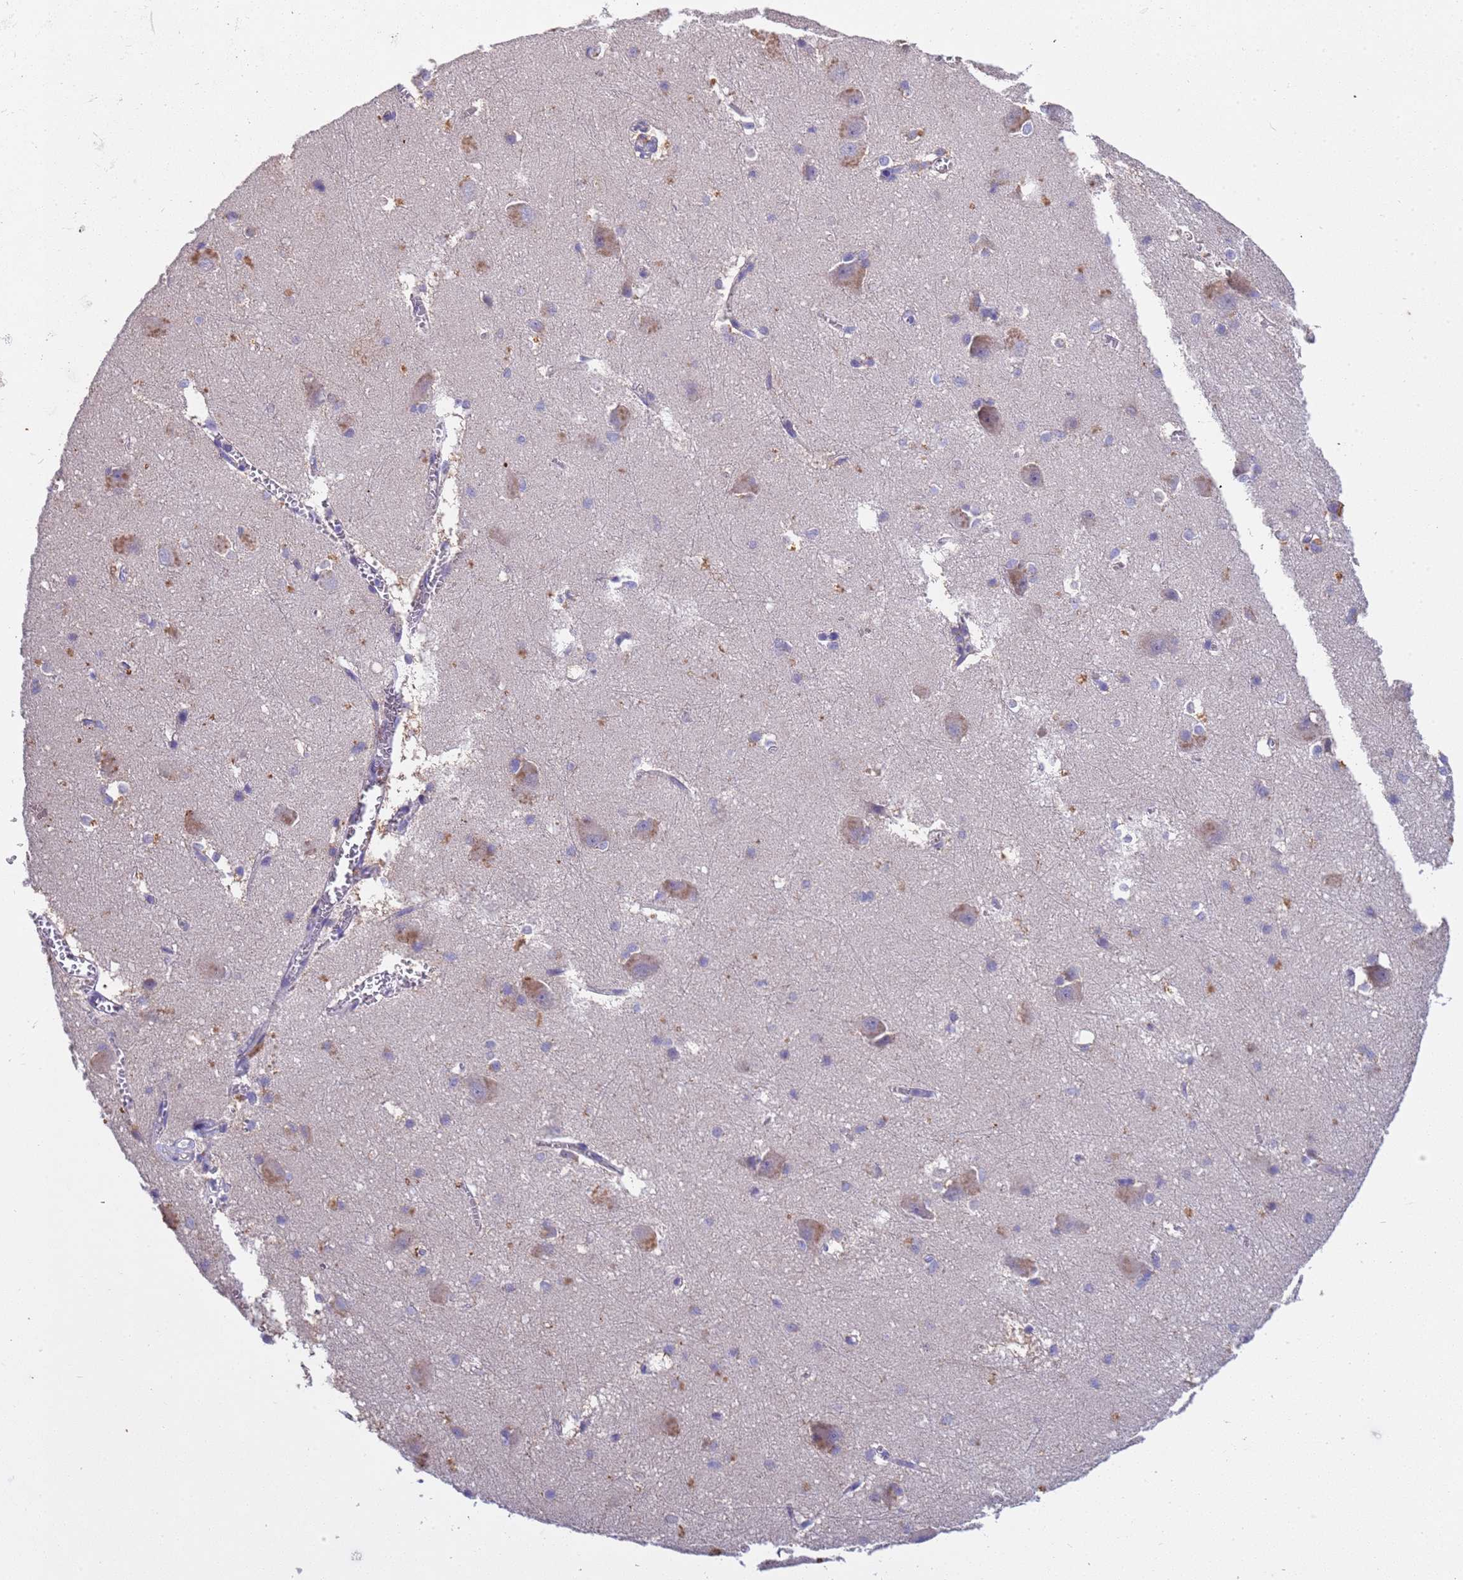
{"staining": {"intensity": "moderate", "quantity": "<25%", "location": "cytoplasmic/membranous"}, "tissue": "caudate", "cell_type": "Glial cells", "image_type": "normal", "snomed": [{"axis": "morphology", "description": "Normal tissue, NOS"}, {"axis": "topography", "description": "Lateral ventricle wall"}], "caption": "Caudate stained with a protein marker shows moderate staining in glial cells.", "gene": "SLC24A3", "patient": {"sex": "male", "age": 37}}